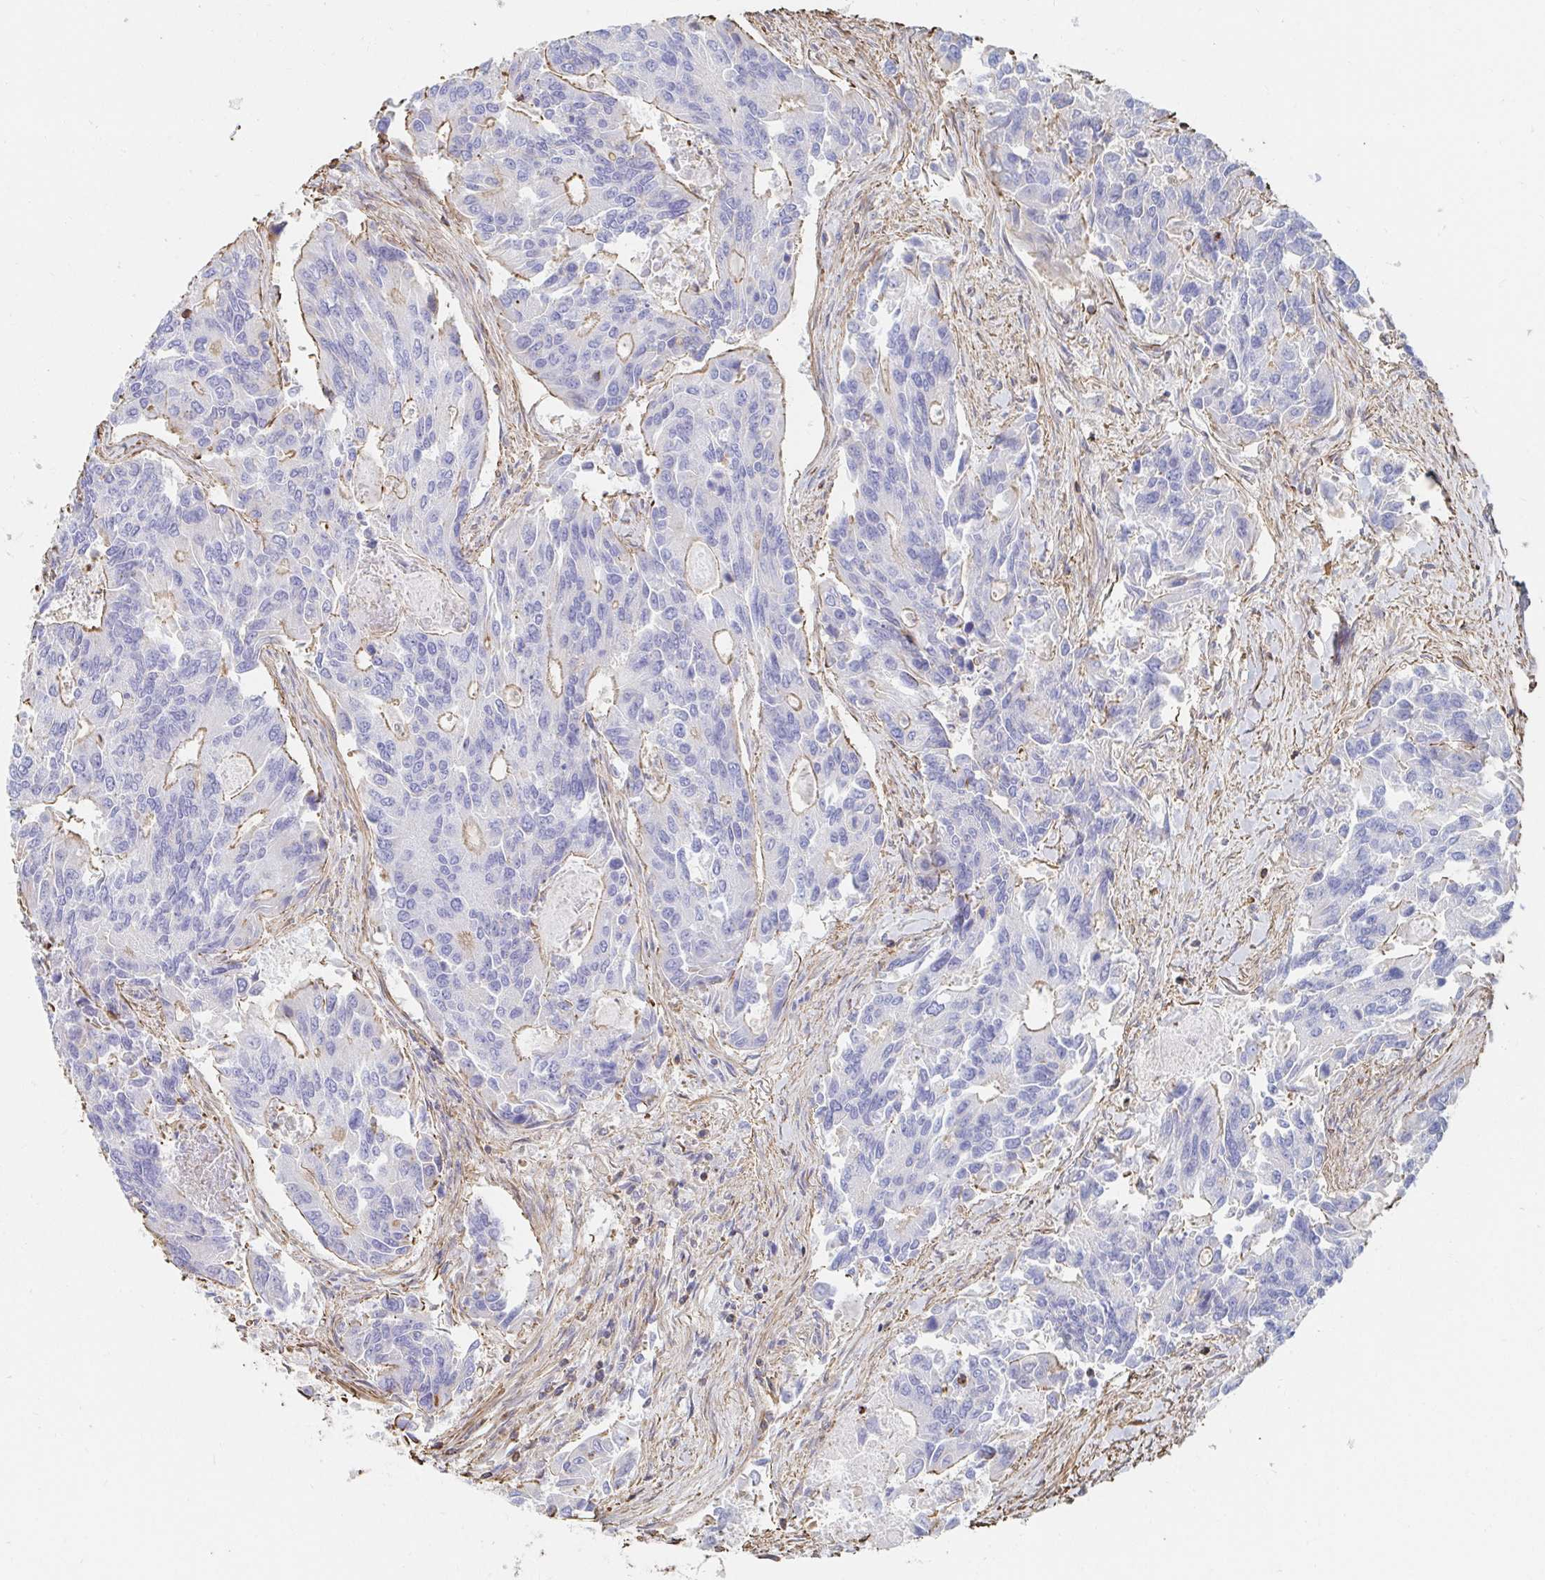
{"staining": {"intensity": "weak", "quantity": "25%-75%", "location": "cytoplasmic/membranous"}, "tissue": "colorectal cancer", "cell_type": "Tumor cells", "image_type": "cancer", "snomed": [{"axis": "morphology", "description": "Adenocarcinoma, NOS"}, {"axis": "topography", "description": "Colon"}], "caption": "Human adenocarcinoma (colorectal) stained with a brown dye reveals weak cytoplasmic/membranous positive positivity in approximately 25%-75% of tumor cells.", "gene": "PTPN14", "patient": {"sex": "female", "age": 67}}